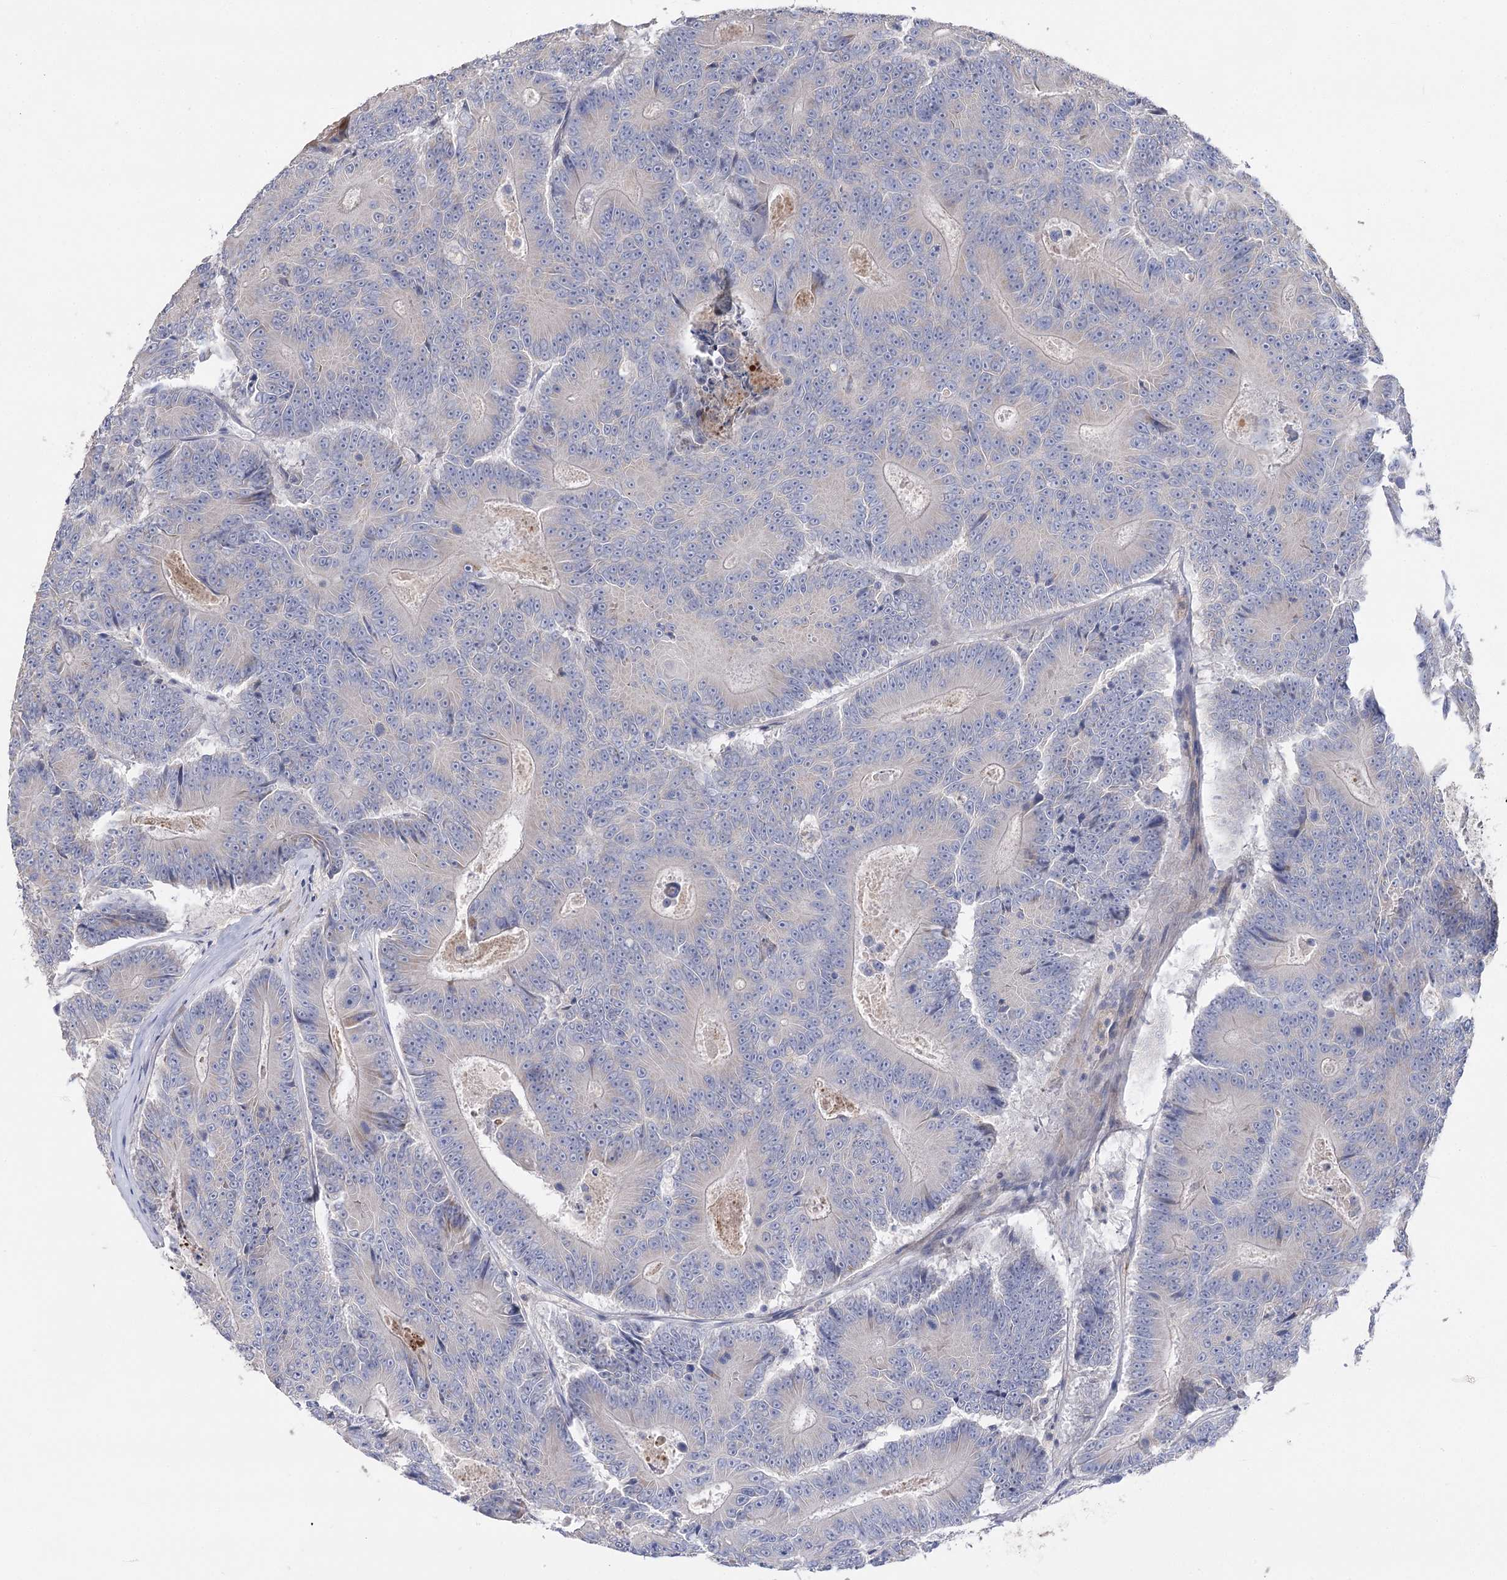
{"staining": {"intensity": "negative", "quantity": "none", "location": "none"}, "tissue": "colorectal cancer", "cell_type": "Tumor cells", "image_type": "cancer", "snomed": [{"axis": "morphology", "description": "Adenocarcinoma, NOS"}, {"axis": "topography", "description": "Colon"}], "caption": "Adenocarcinoma (colorectal) stained for a protein using IHC exhibits no positivity tumor cells.", "gene": "NRAP", "patient": {"sex": "male", "age": 83}}